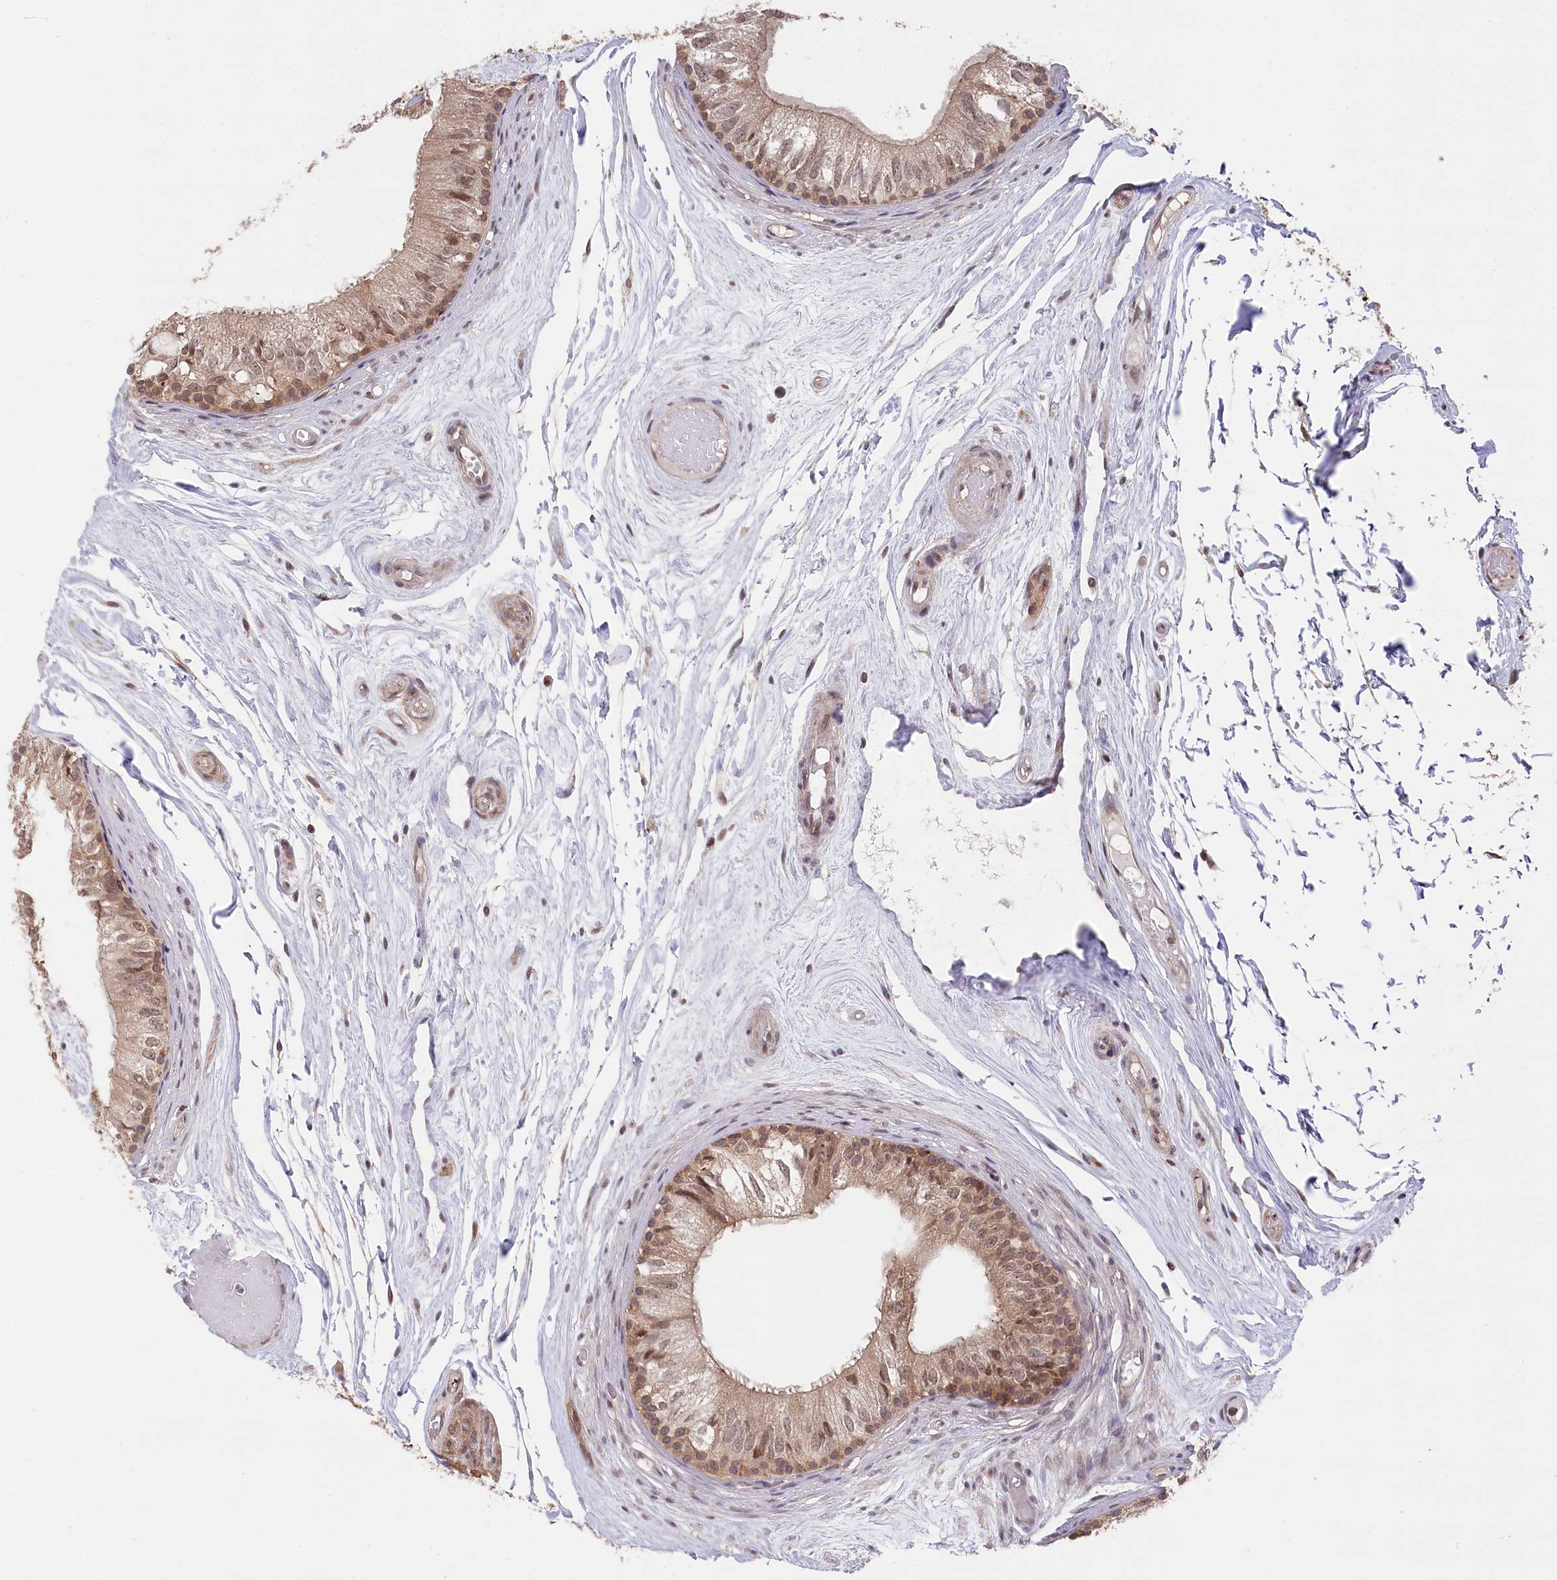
{"staining": {"intensity": "moderate", "quantity": ">75%", "location": "cytoplasmic/membranous,nuclear"}, "tissue": "epididymis", "cell_type": "Glandular cells", "image_type": "normal", "snomed": [{"axis": "morphology", "description": "Normal tissue, NOS"}, {"axis": "topography", "description": "Epididymis"}], "caption": "The immunohistochemical stain highlights moderate cytoplasmic/membranous,nuclear expression in glandular cells of benign epididymis.", "gene": "CCSER2", "patient": {"sex": "male", "age": 79}}